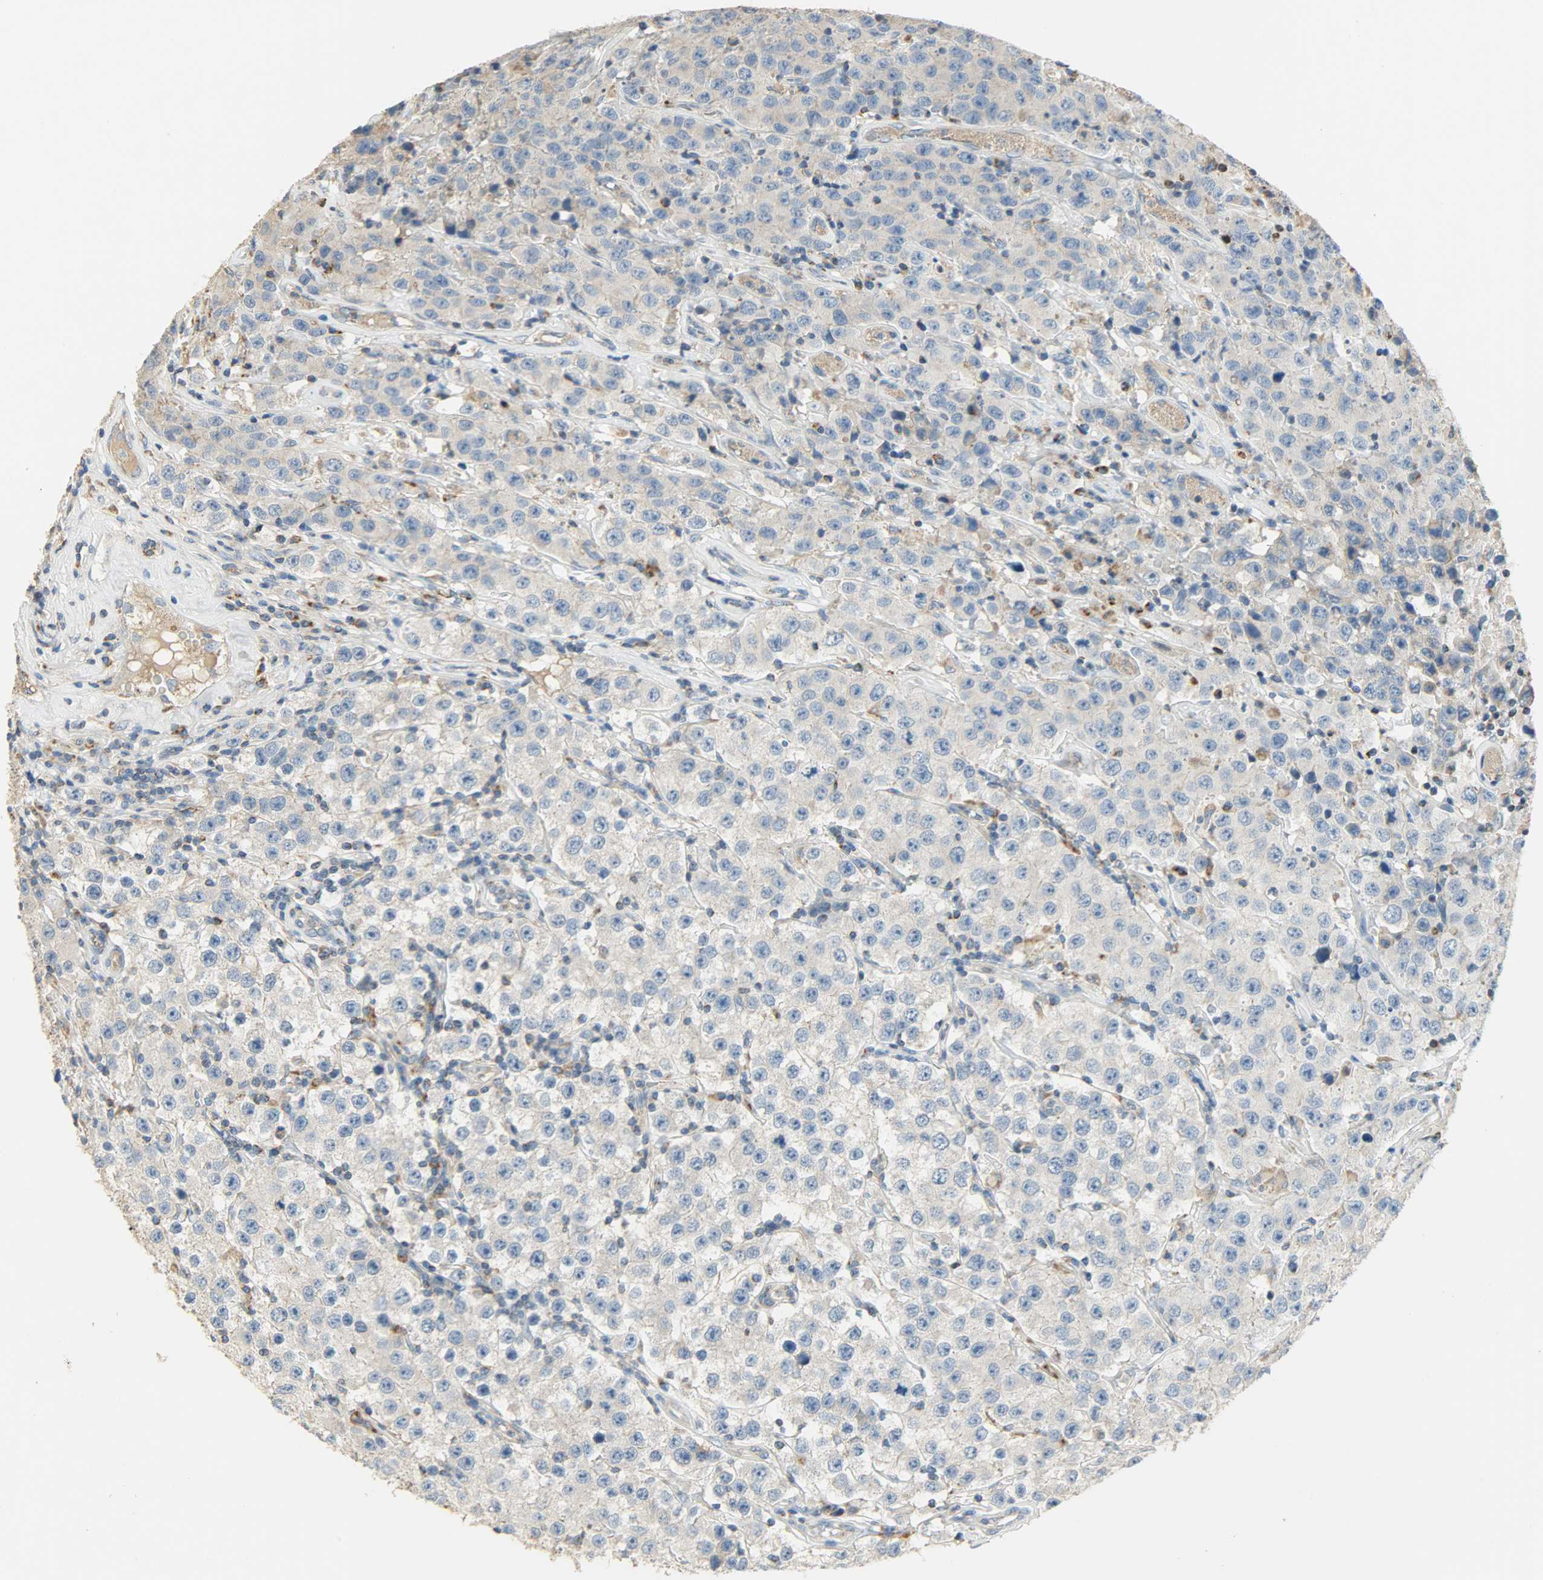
{"staining": {"intensity": "moderate", "quantity": "<25%", "location": "cytoplasmic/membranous"}, "tissue": "testis cancer", "cell_type": "Tumor cells", "image_type": "cancer", "snomed": [{"axis": "morphology", "description": "Seminoma, NOS"}, {"axis": "topography", "description": "Testis"}], "caption": "Testis cancer stained for a protein (brown) demonstrates moderate cytoplasmic/membranous positive positivity in about <25% of tumor cells.", "gene": "NNT", "patient": {"sex": "male", "age": 52}}